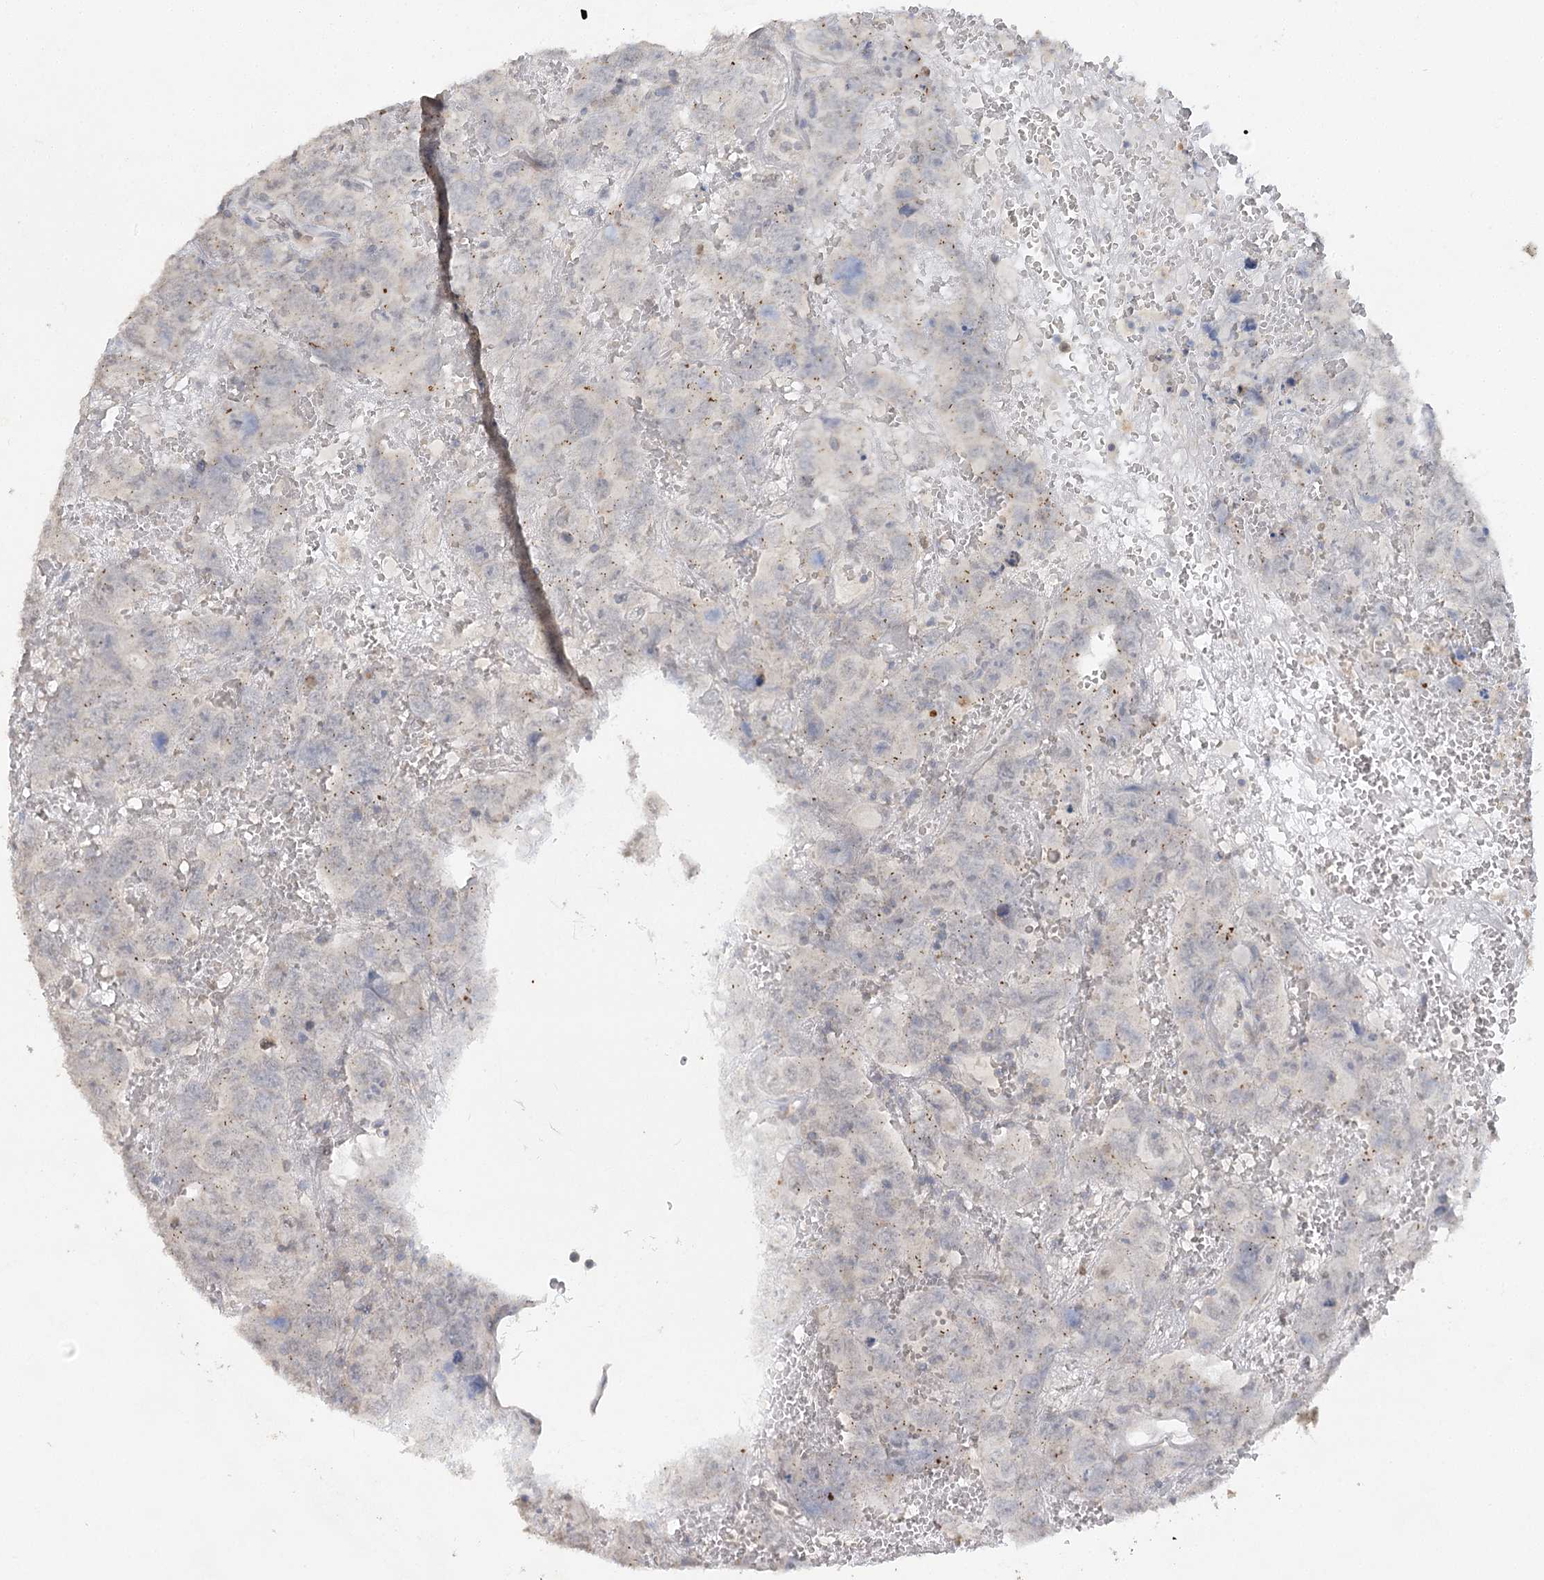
{"staining": {"intensity": "negative", "quantity": "none", "location": "none"}, "tissue": "testis cancer", "cell_type": "Tumor cells", "image_type": "cancer", "snomed": [{"axis": "morphology", "description": "Carcinoma, Embryonal, NOS"}, {"axis": "topography", "description": "Testis"}], "caption": "Tumor cells show no significant protein expression in testis cancer.", "gene": "TRAF3IP1", "patient": {"sex": "male", "age": 45}}